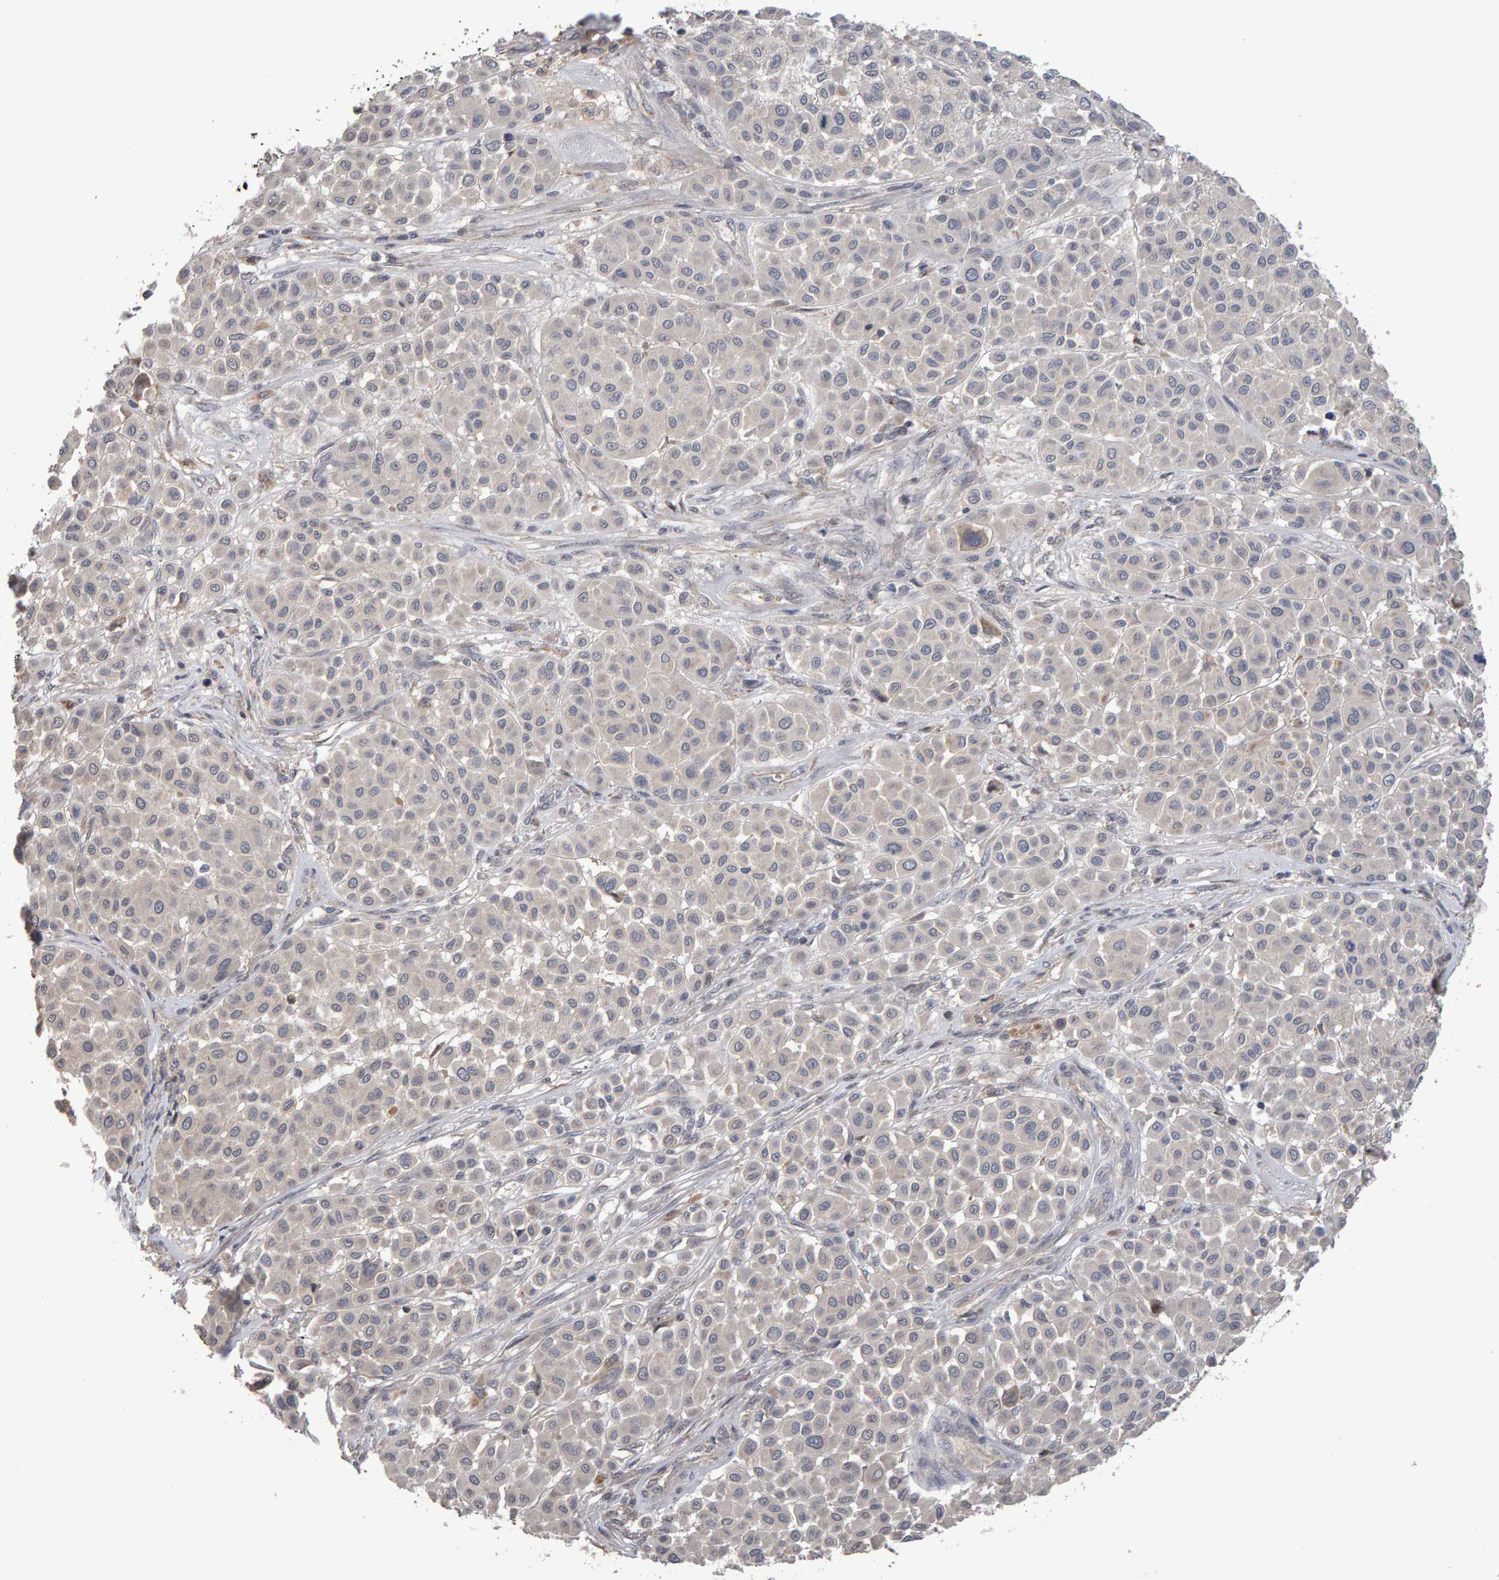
{"staining": {"intensity": "negative", "quantity": "none", "location": "none"}, "tissue": "melanoma", "cell_type": "Tumor cells", "image_type": "cancer", "snomed": [{"axis": "morphology", "description": "Malignant melanoma, Metastatic site"}, {"axis": "topography", "description": "Soft tissue"}], "caption": "The photomicrograph shows no staining of tumor cells in malignant melanoma (metastatic site).", "gene": "COASY", "patient": {"sex": "male", "age": 41}}